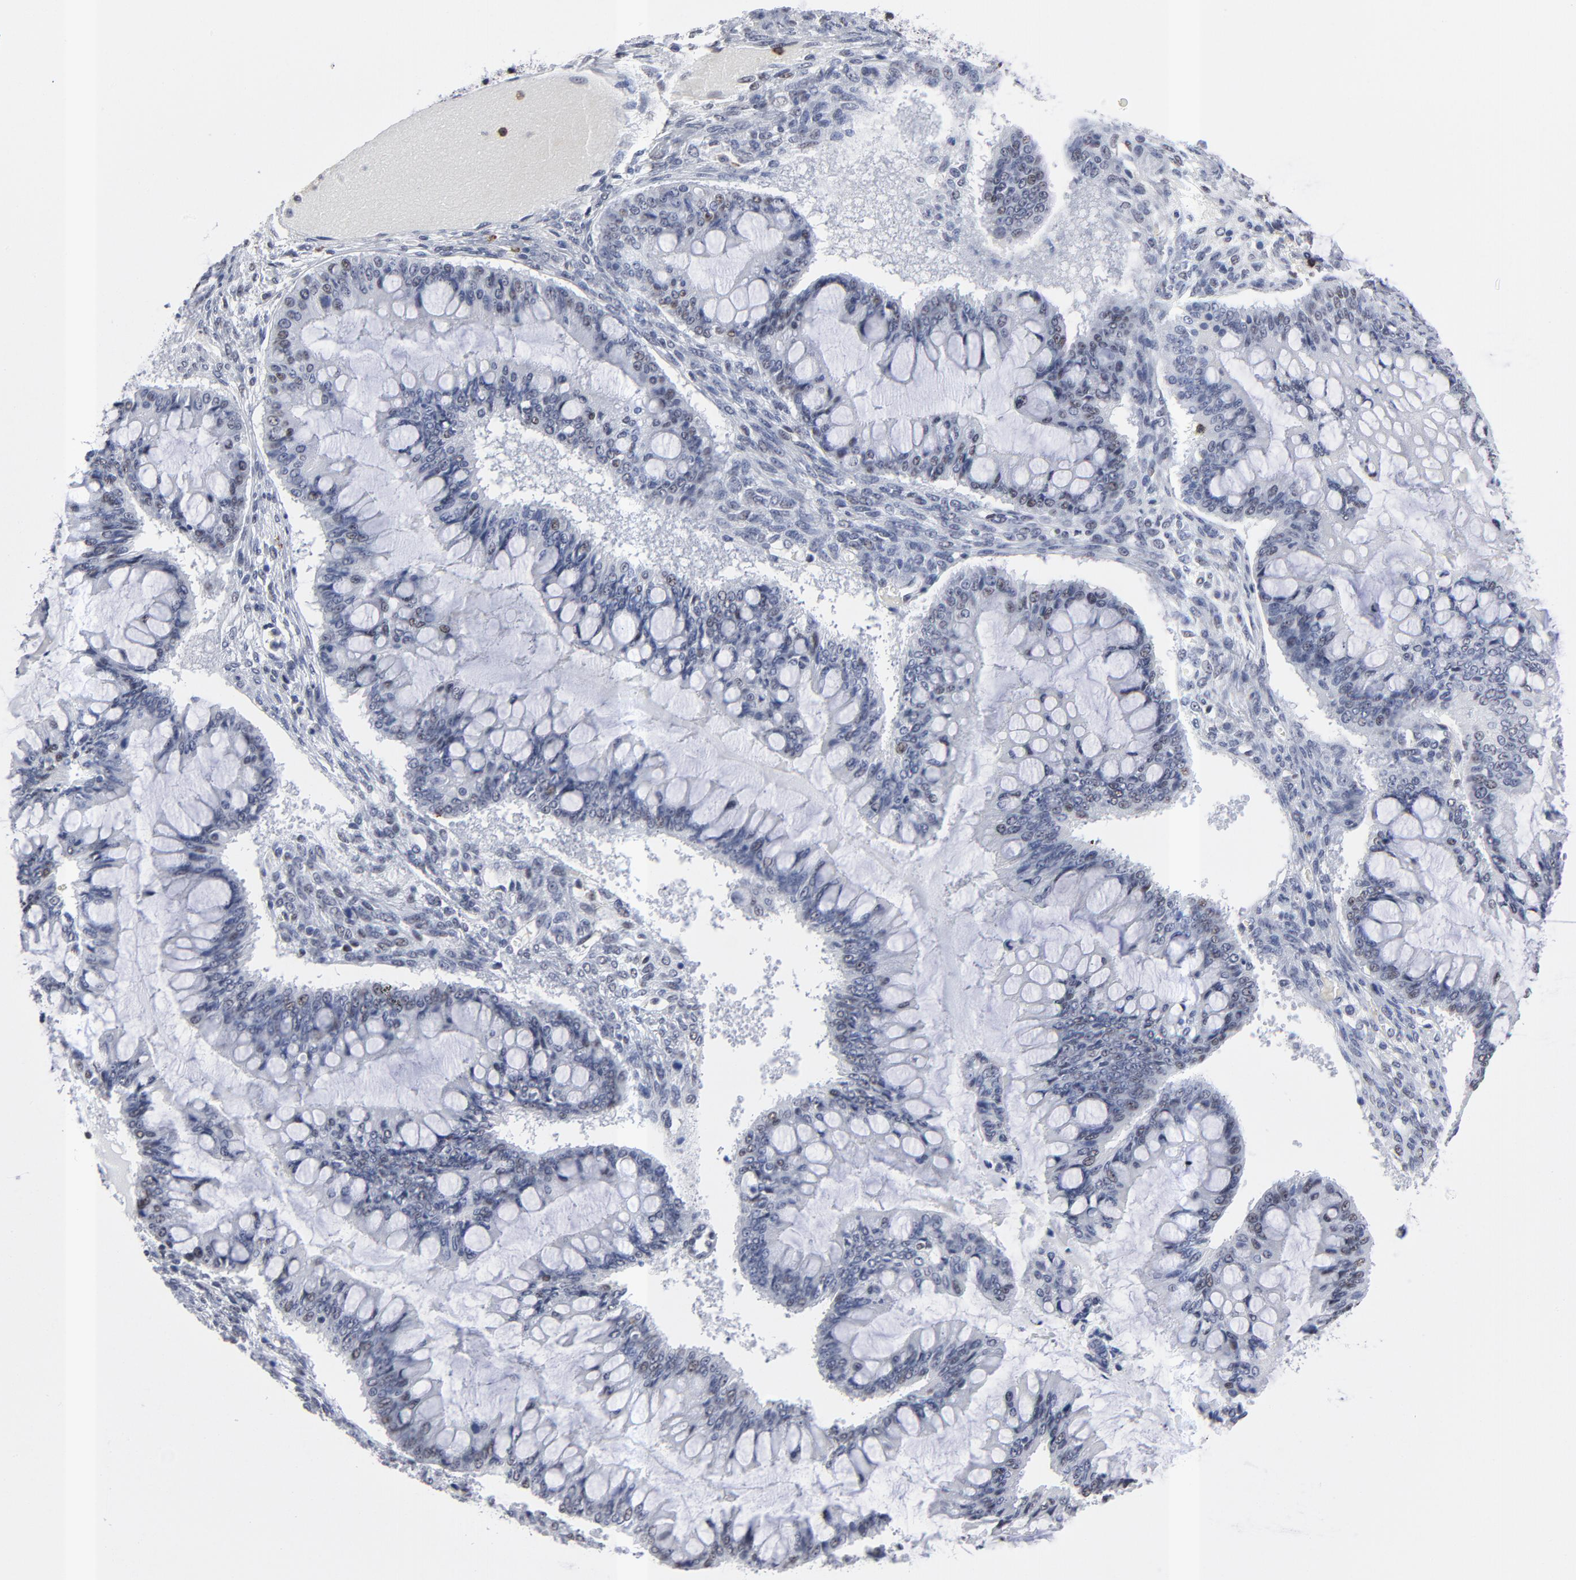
{"staining": {"intensity": "weak", "quantity": "<25%", "location": "nuclear"}, "tissue": "ovarian cancer", "cell_type": "Tumor cells", "image_type": "cancer", "snomed": [{"axis": "morphology", "description": "Cystadenocarcinoma, mucinous, NOS"}, {"axis": "topography", "description": "Ovary"}], "caption": "IHC photomicrograph of human ovarian cancer (mucinous cystadenocarcinoma) stained for a protein (brown), which shows no staining in tumor cells.", "gene": "CD2", "patient": {"sex": "female", "age": 73}}